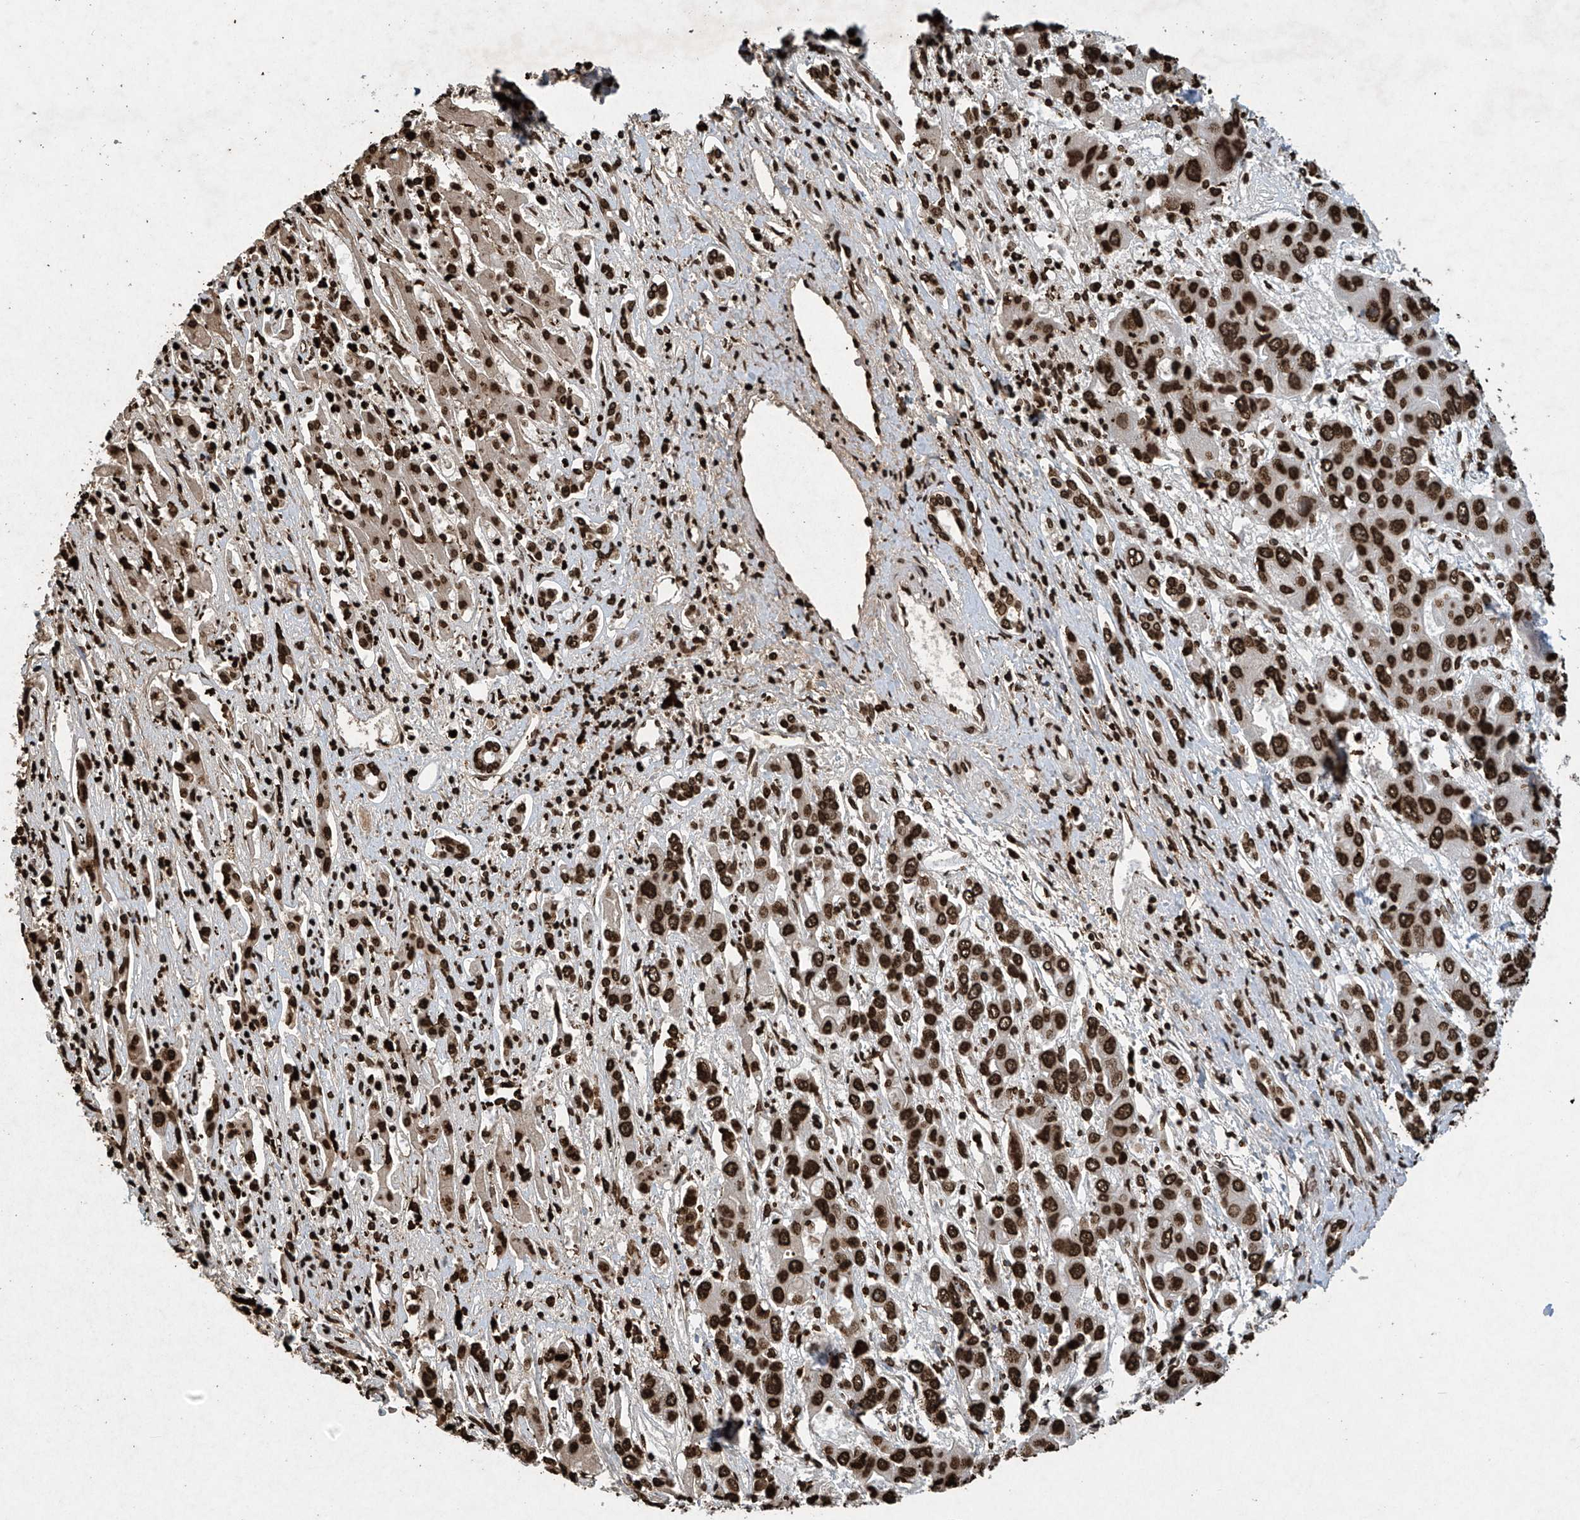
{"staining": {"intensity": "strong", "quantity": ">75%", "location": "nuclear"}, "tissue": "liver cancer", "cell_type": "Tumor cells", "image_type": "cancer", "snomed": [{"axis": "morphology", "description": "Cholangiocarcinoma"}, {"axis": "topography", "description": "Liver"}], "caption": "Human liver cancer (cholangiocarcinoma) stained with a protein marker exhibits strong staining in tumor cells.", "gene": "H3-3A", "patient": {"sex": "male", "age": 67}}